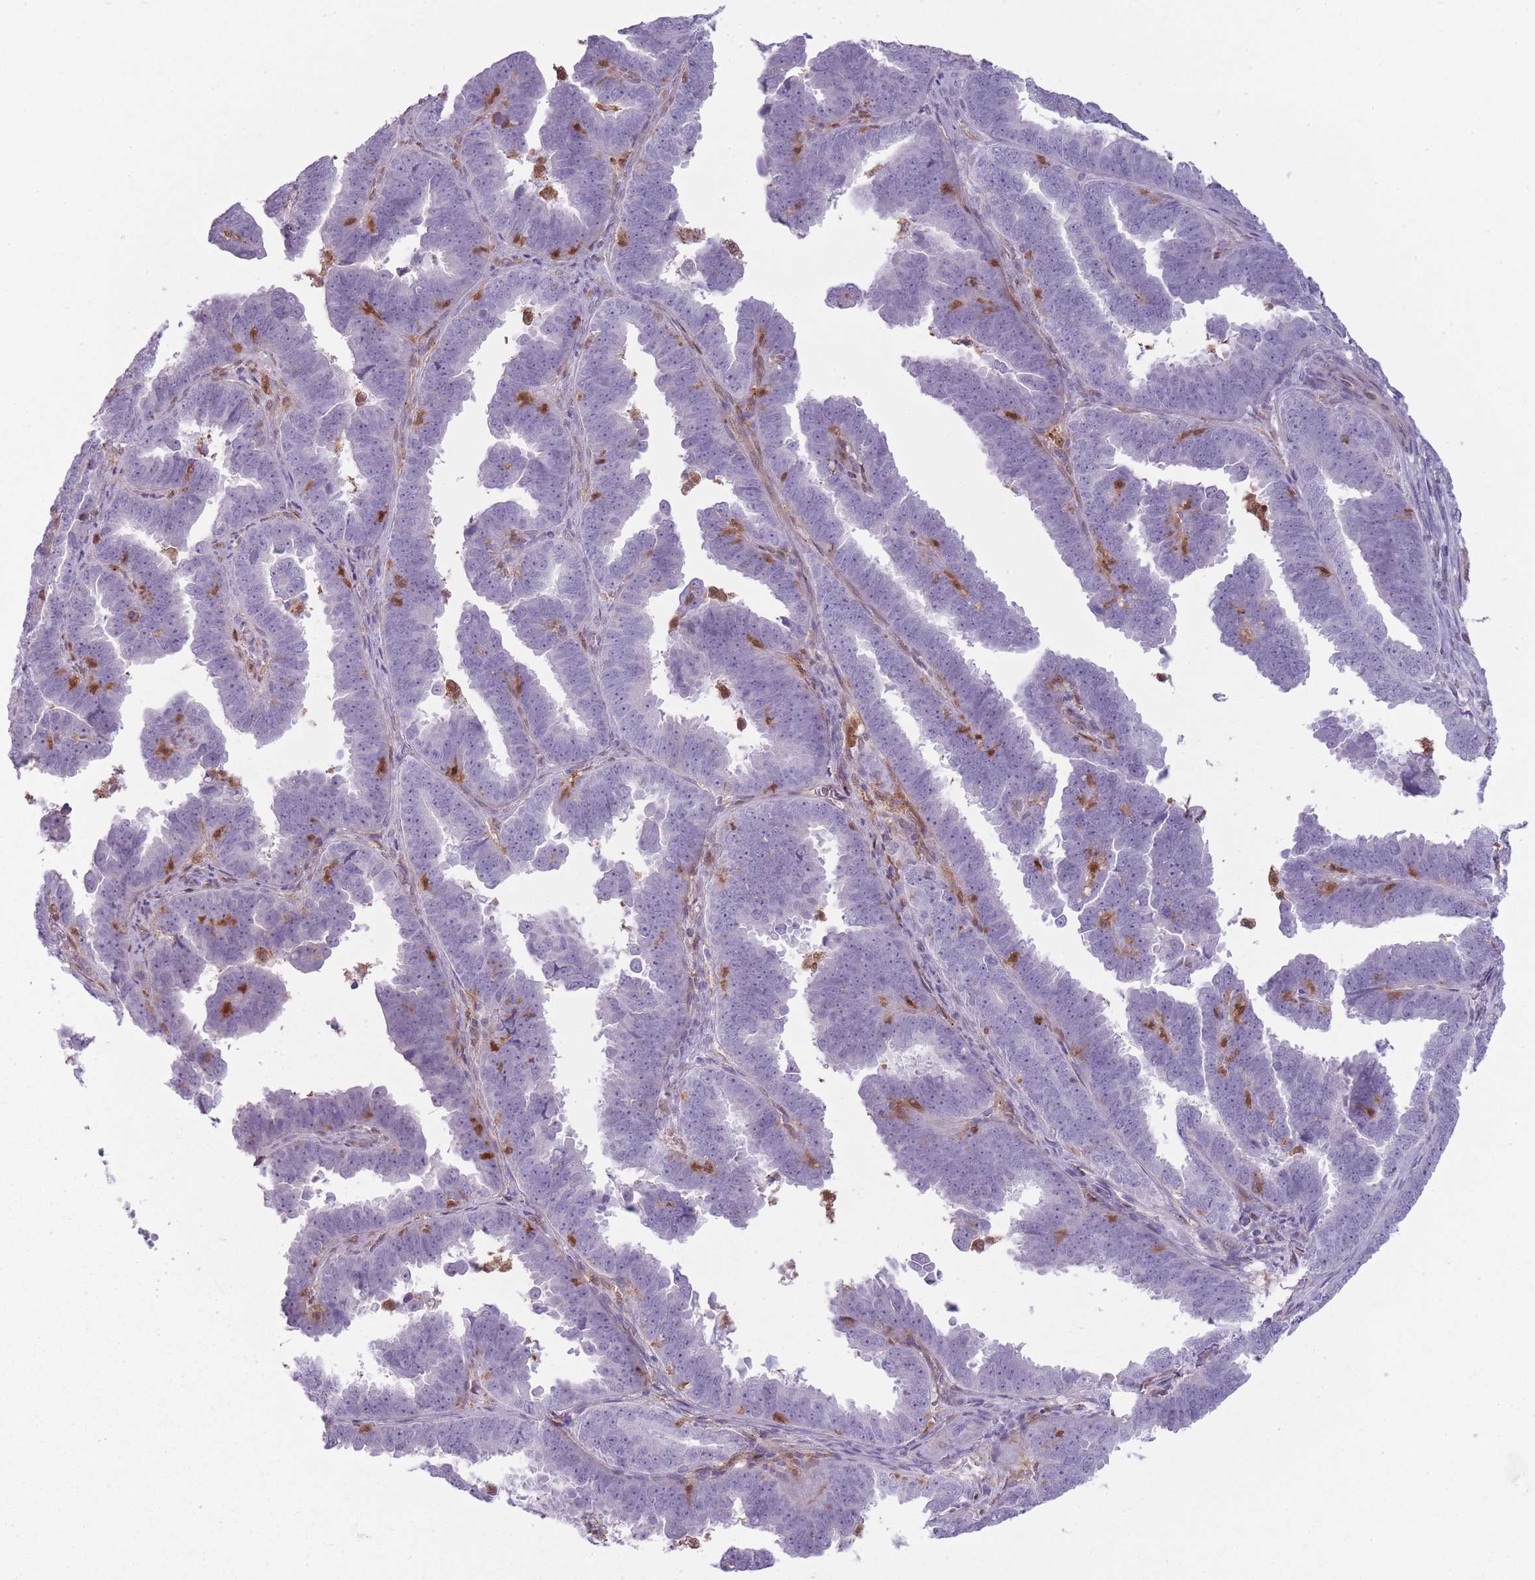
{"staining": {"intensity": "negative", "quantity": "none", "location": "none"}, "tissue": "endometrial cancer", "cell_type": "Tumor cells", "image_type": "cancer", "snomed": [{"axis": "morphology", "description": "Adenocarcinoma, NOS"}, {"axis": "topography", "description": "Endometrium"}], "caption": "DAB immunohistochemical staining of adenocarcinoma (endometrial) displays no significant positivity in tumor cells.", "gene": "LGALS9", "patient": {"sex": "female", "age": 75}}